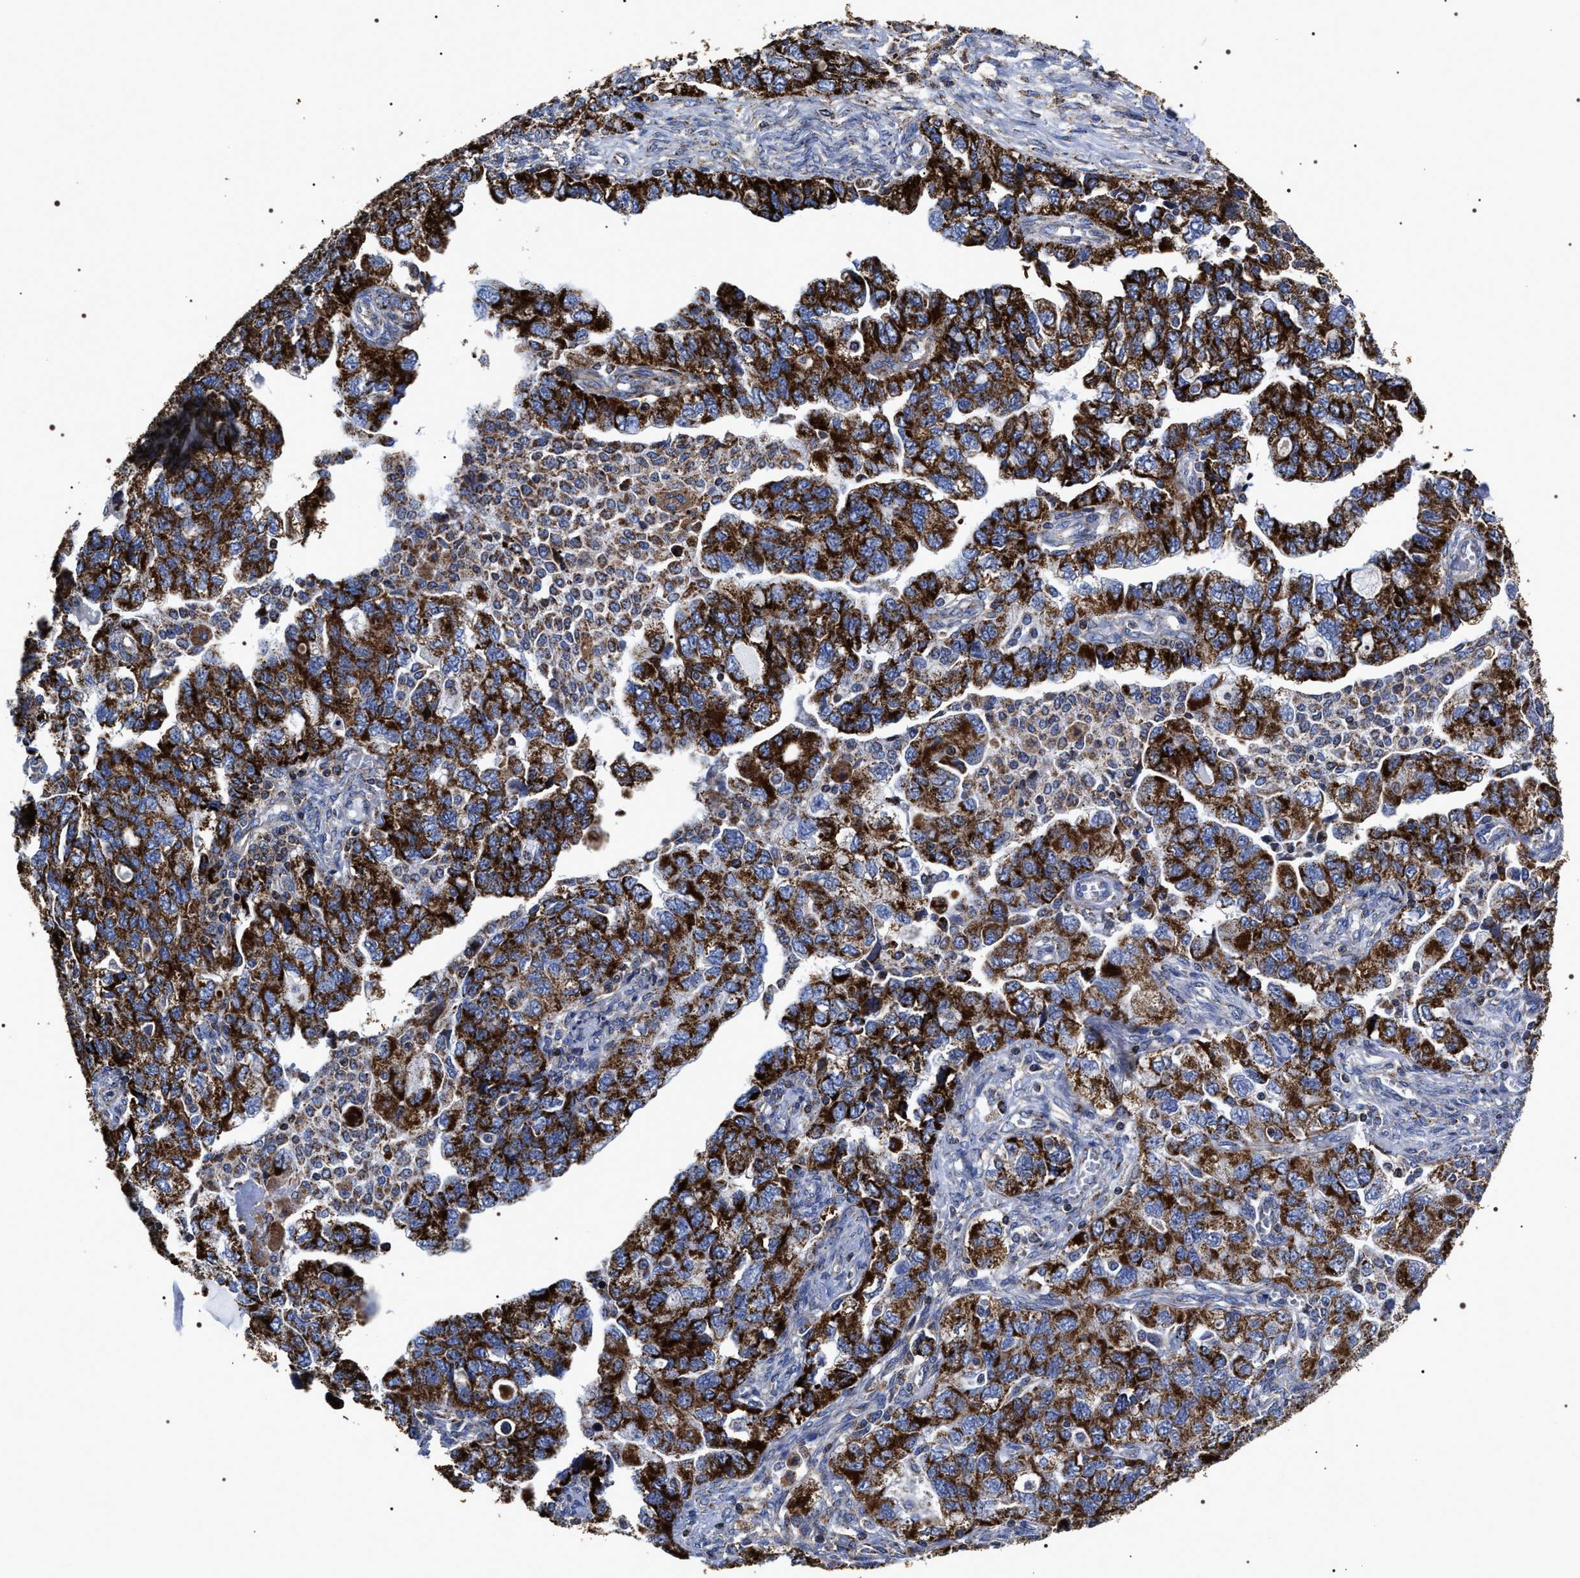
{"staining": {"intensity": "strong", "quantity": ">75%", "location": "cytoplasmic/membranous"}, "tissue": "ovarian cancer", "cell_type": "Tumor cells", "image_type": "cancer", "snomed": [{"axis": "morphology", "description": "Carcinoma, NOS"}, {"axis": "morphology", "description": "Cystadenocarcinoma, serous, NOS"}, {"axis": "topography", "description": "Ovary"}], "caption": "Protein analysis of ovarian carcinoma tissue reveals strong cytoplasmic/membranous expression in about >75% of tumor cells. Nuclei are stained in blue.", "gene": "COG5", "patient": {"sex": "female", "age": 69}}